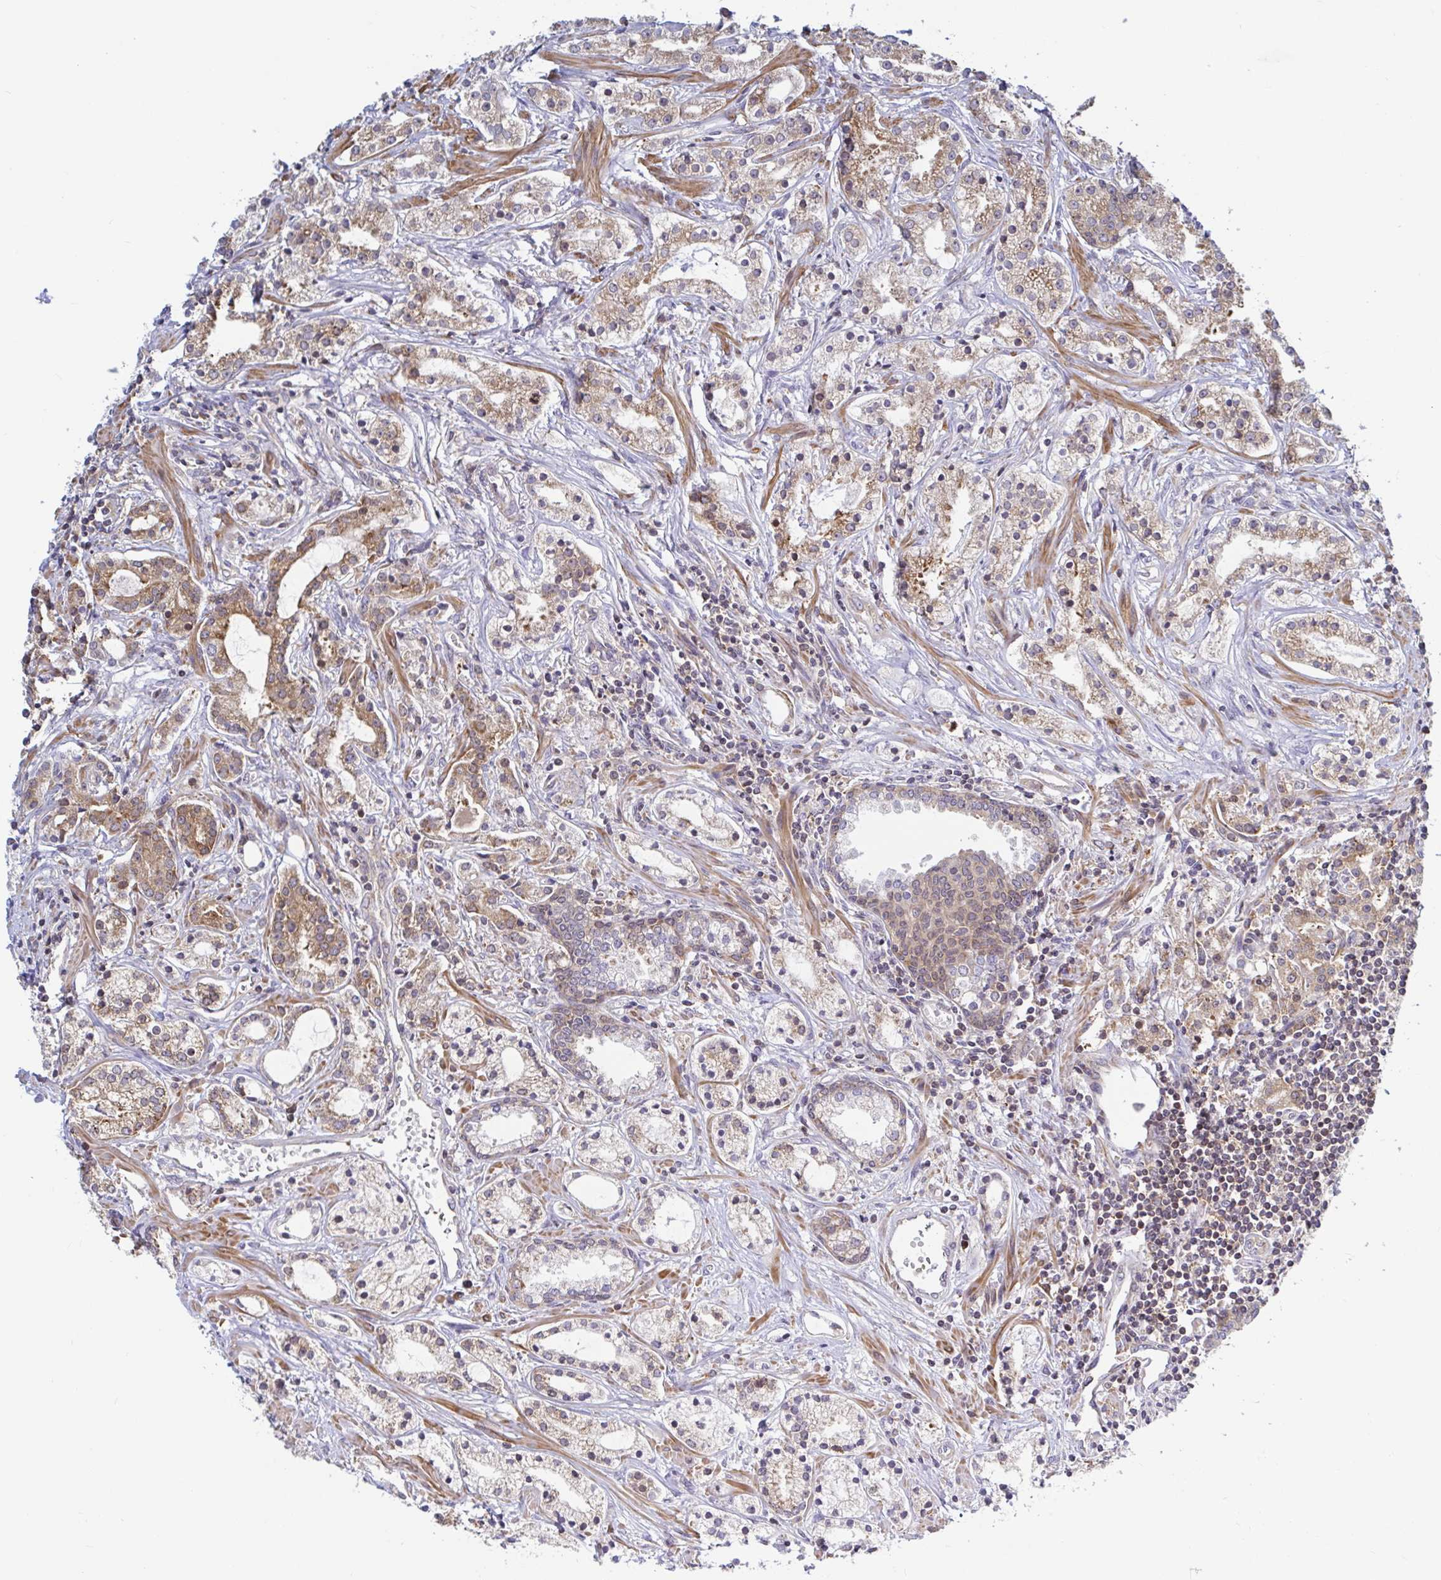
{"staining": {"intensity": "moderate", "quantity": ">75%", "location": "cytoplasmic/membranous"}, "tissue": "prostate cancer", "cell_type": "Tumor cells", "image_type": "cancer", "snomed": [{"axis": "morphology", "description": "Adenocarcinoma, Medium grade"}, {"axis": "topography", "description": "Prostate"}], "caption": "Immunohistochemical staining of prostate cancer demonstrates moderate cytoplasmic/membranous protein positivity in about >75% of tumor cells. (Stains: DAB in brown, nuclei in blue, Microscopy: brightfield microscopy at high magnification).", "gene": "LARP1", "patient": {"sex": "male", "age": 57}}